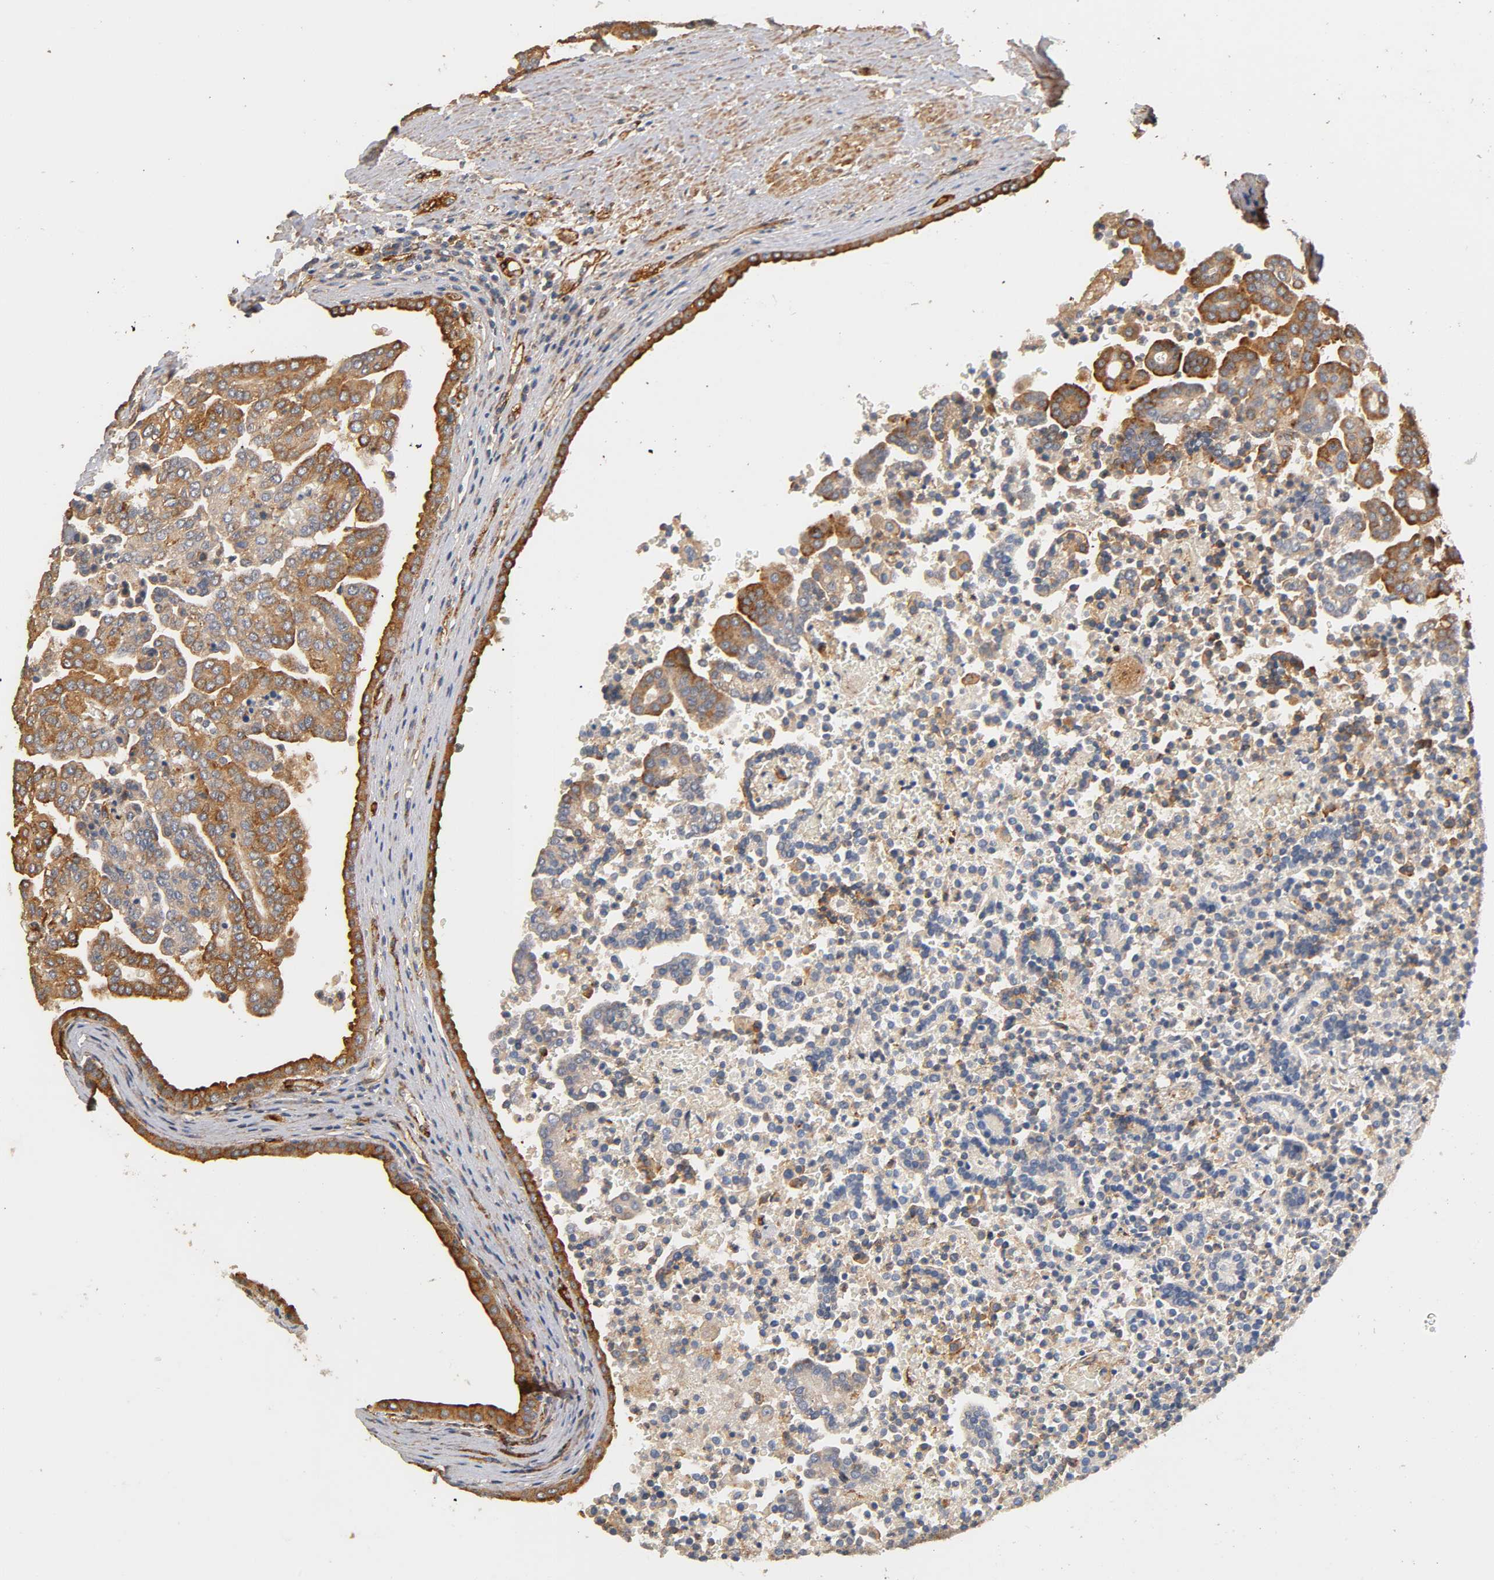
{"staining": {"intensity": "strong", "quantity": "25%-75%", "location": "cytoplasmic/membranous"}, "tissue": "renal cancer", "cell_type": "Tumor cells", "image_type": "cancer", "snomed": [{"axis": "morphology", "description": "Adenocarcinoma, NOS"}, {"axis": "topography", "description": "Kidney"}], "caption": "The image demonstrates immunohistochemical staining of renal cancer (adenocarcinoma). There is strong cytoplasmic/membranous staining is present in approximately 25%-75% of tumor cells. Ihc stains the protein of interest in brown and the nuclei are stained blue.", "gene": "IFITM3", "patient": {"sex": "male", "age": 61}}